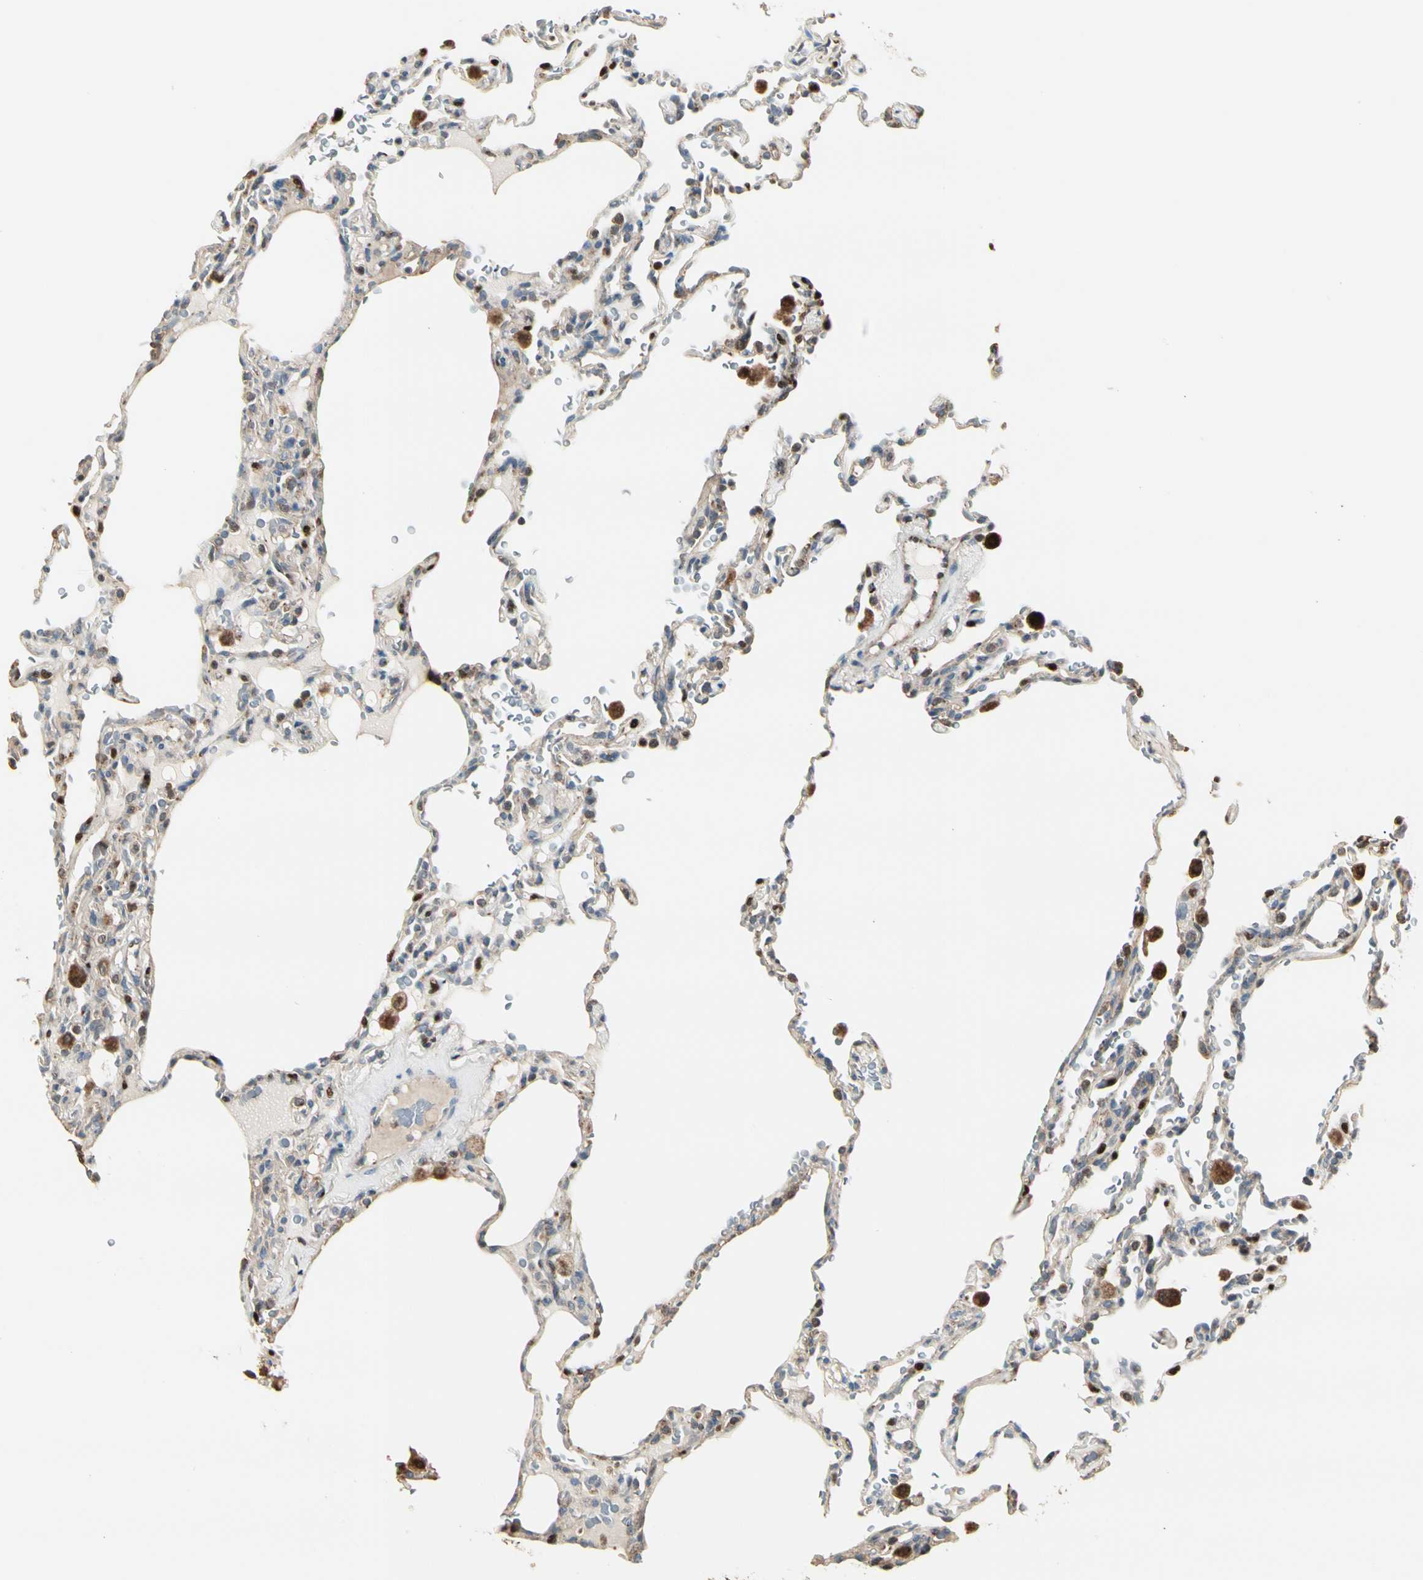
{"staining": {"intensity": "moderate", "quantity": "<25%", "location": "cytoplasmic/membranous"}, "tissue": "lung", "cell_type": "Alveolar cells", "image_type": "normal", "snomed": [{"axis": "morphology", "description": "Normal tissue, NOS"}, {"axis": "topography", "description": "Lung"}], "caption": "Human lung stained with a brown dye shows moderate cytoplasmic/membranous positive expression in approximately <25% of alveolar cells.", "gene": "IP6K2", "patient": {"sex": "male", "age": 59}}